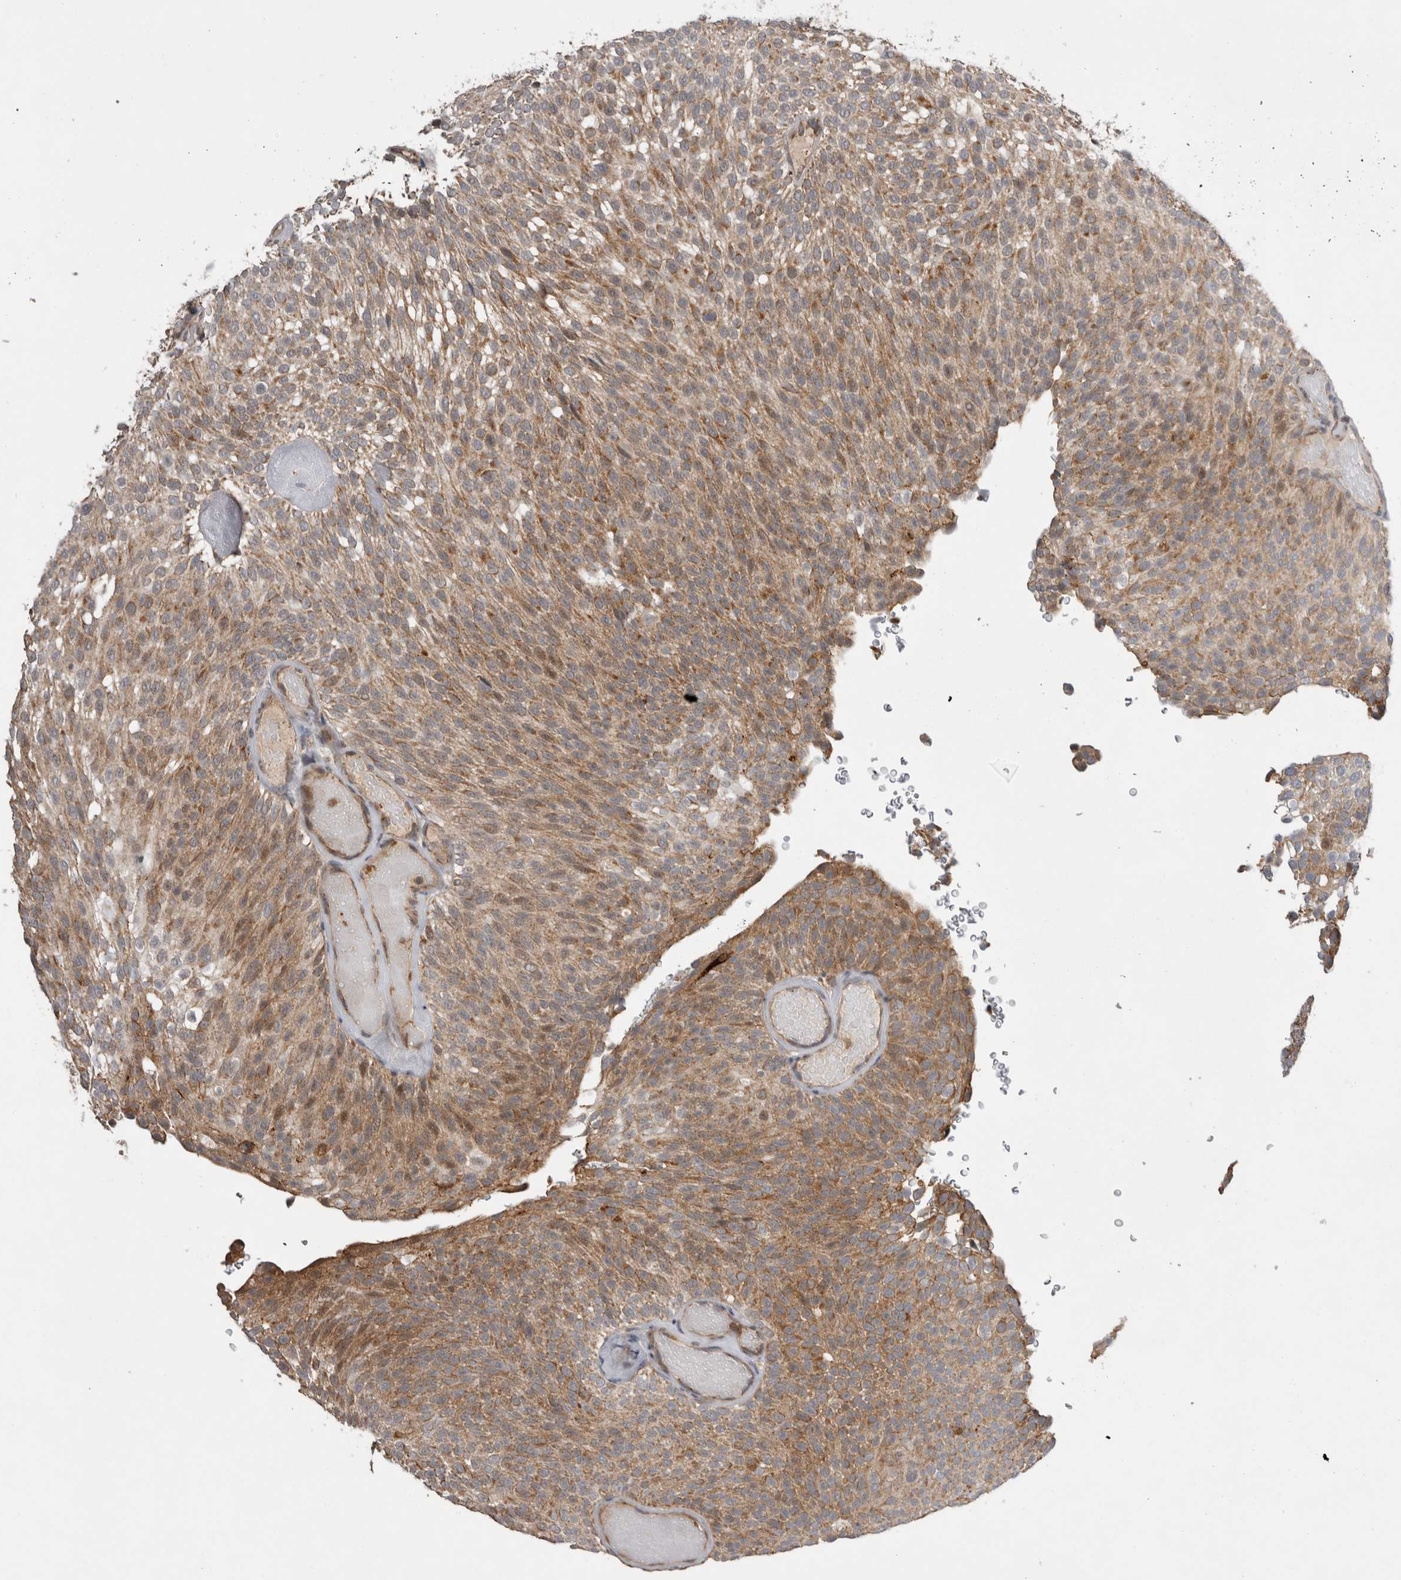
{"staining": {"intensity": "moderate", "quantity": ">75%", "location": "cytoplasmic/membranous"}, "tissue": "urothelial cancer", "cell_type": "Tumor cells", "image_type": "cancer", "snomed": [{"axis": "morphology", "description": "Urothelial carcinoma, Low grade"}, {"axis": "topography", "description": "Urinary bladder"}], "caption": "An immunohistochemistry (IHC) image of tumor tissue is shown. Protein staining in brown shows moderate cytoplasmic/membranous positivity in urothelial cancer within tumor cells. The protein is shown in brown color, while the nuclei are stained blue.", "gene": "KCNIP1", "patient": {"sex": "male", "age": 78}}